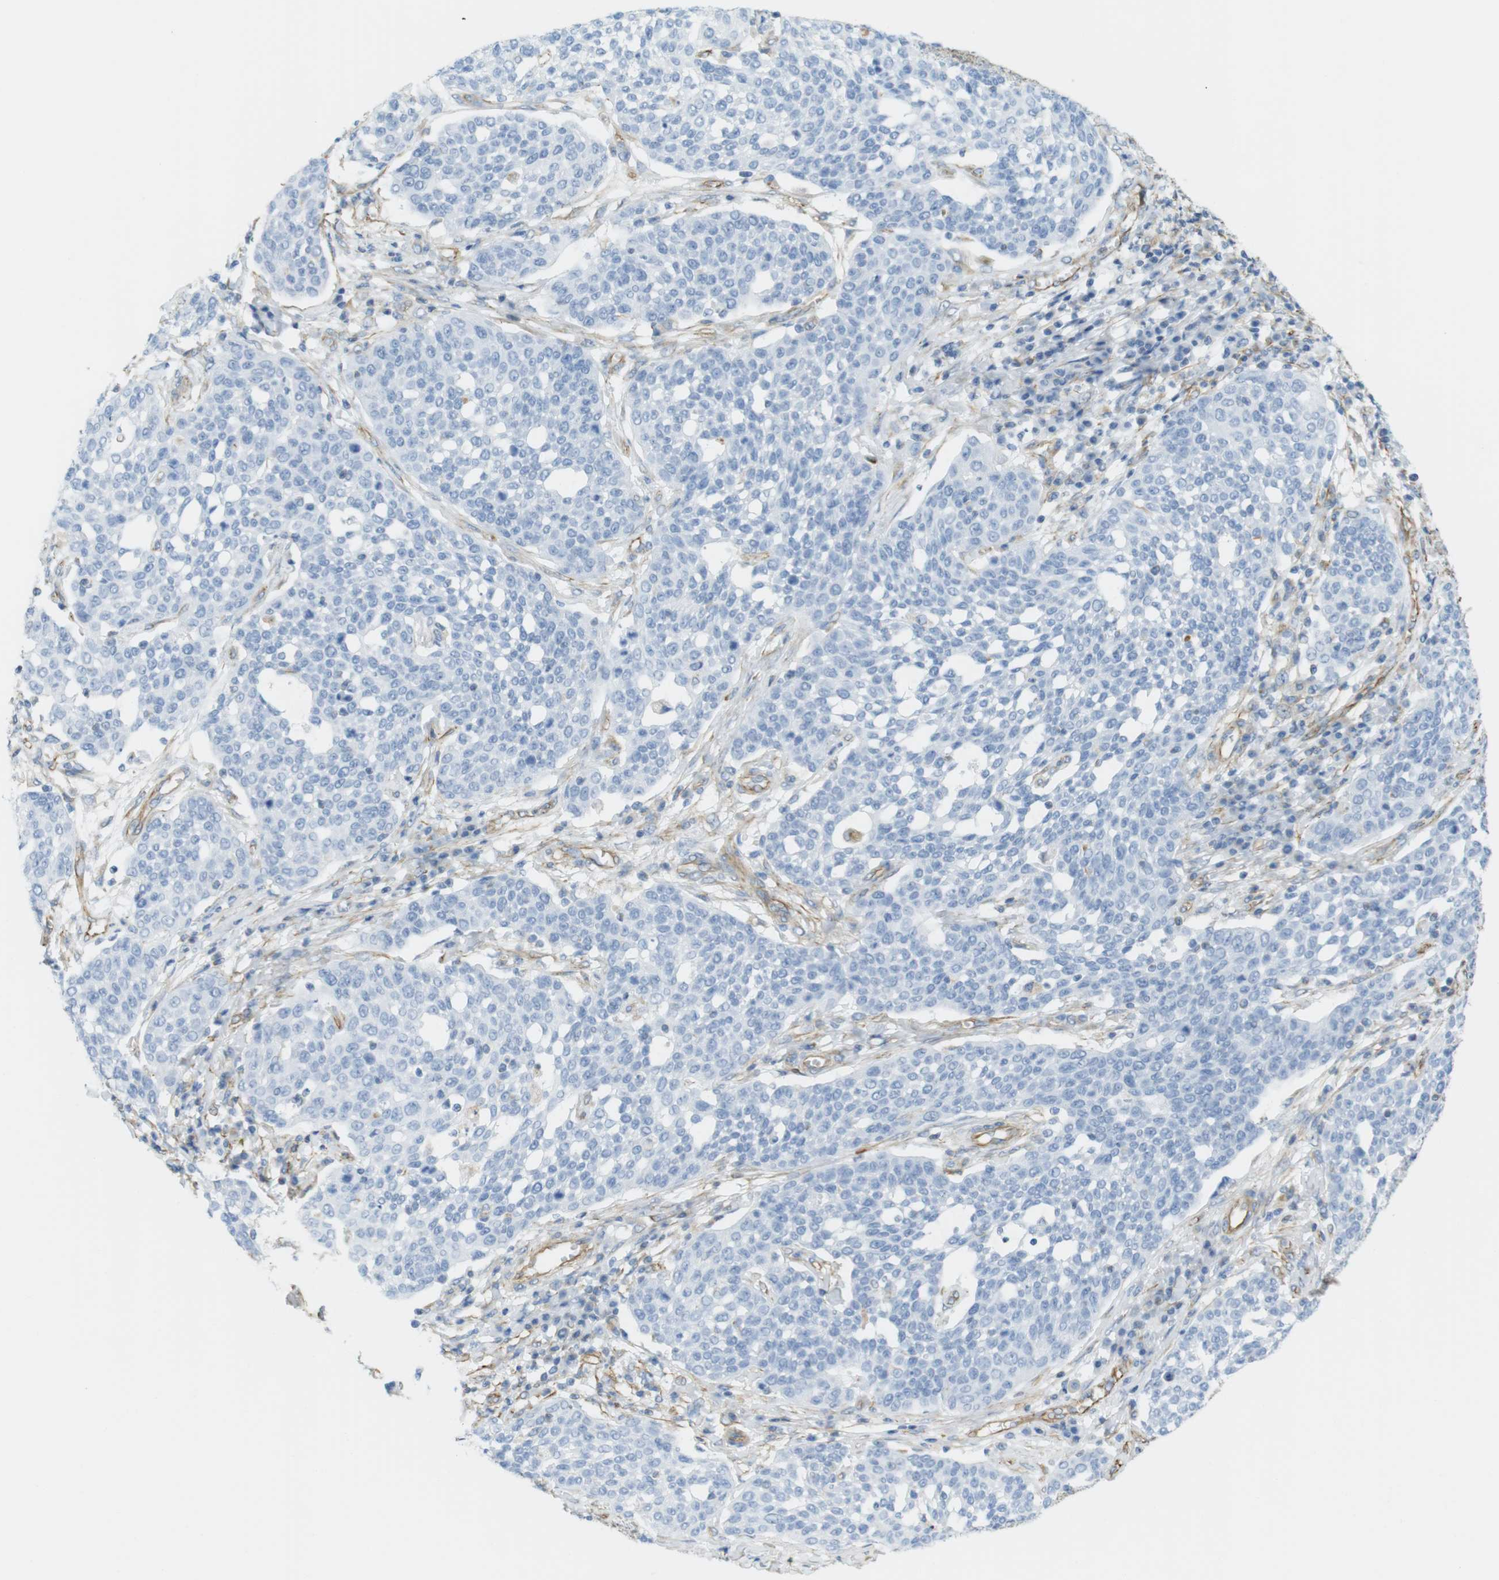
{"staining": {"intensity": "negative", "quantity": "none", "location": "none"}, "tissue": "cervical cancer", "cell_type": "Tumor cells", "image_type": "cancer", "snomed": [{"axis": "morphology", "description": "Squamous cell carcinoma, NOS"}, {"axis": "topography", "description": "Cervix"}], "caption": "The micrograph demonstrates no staining of tumor cells in cervical cancer.", "gene": "MS4A10", "patient": {"sex": "female", "age": 34}}